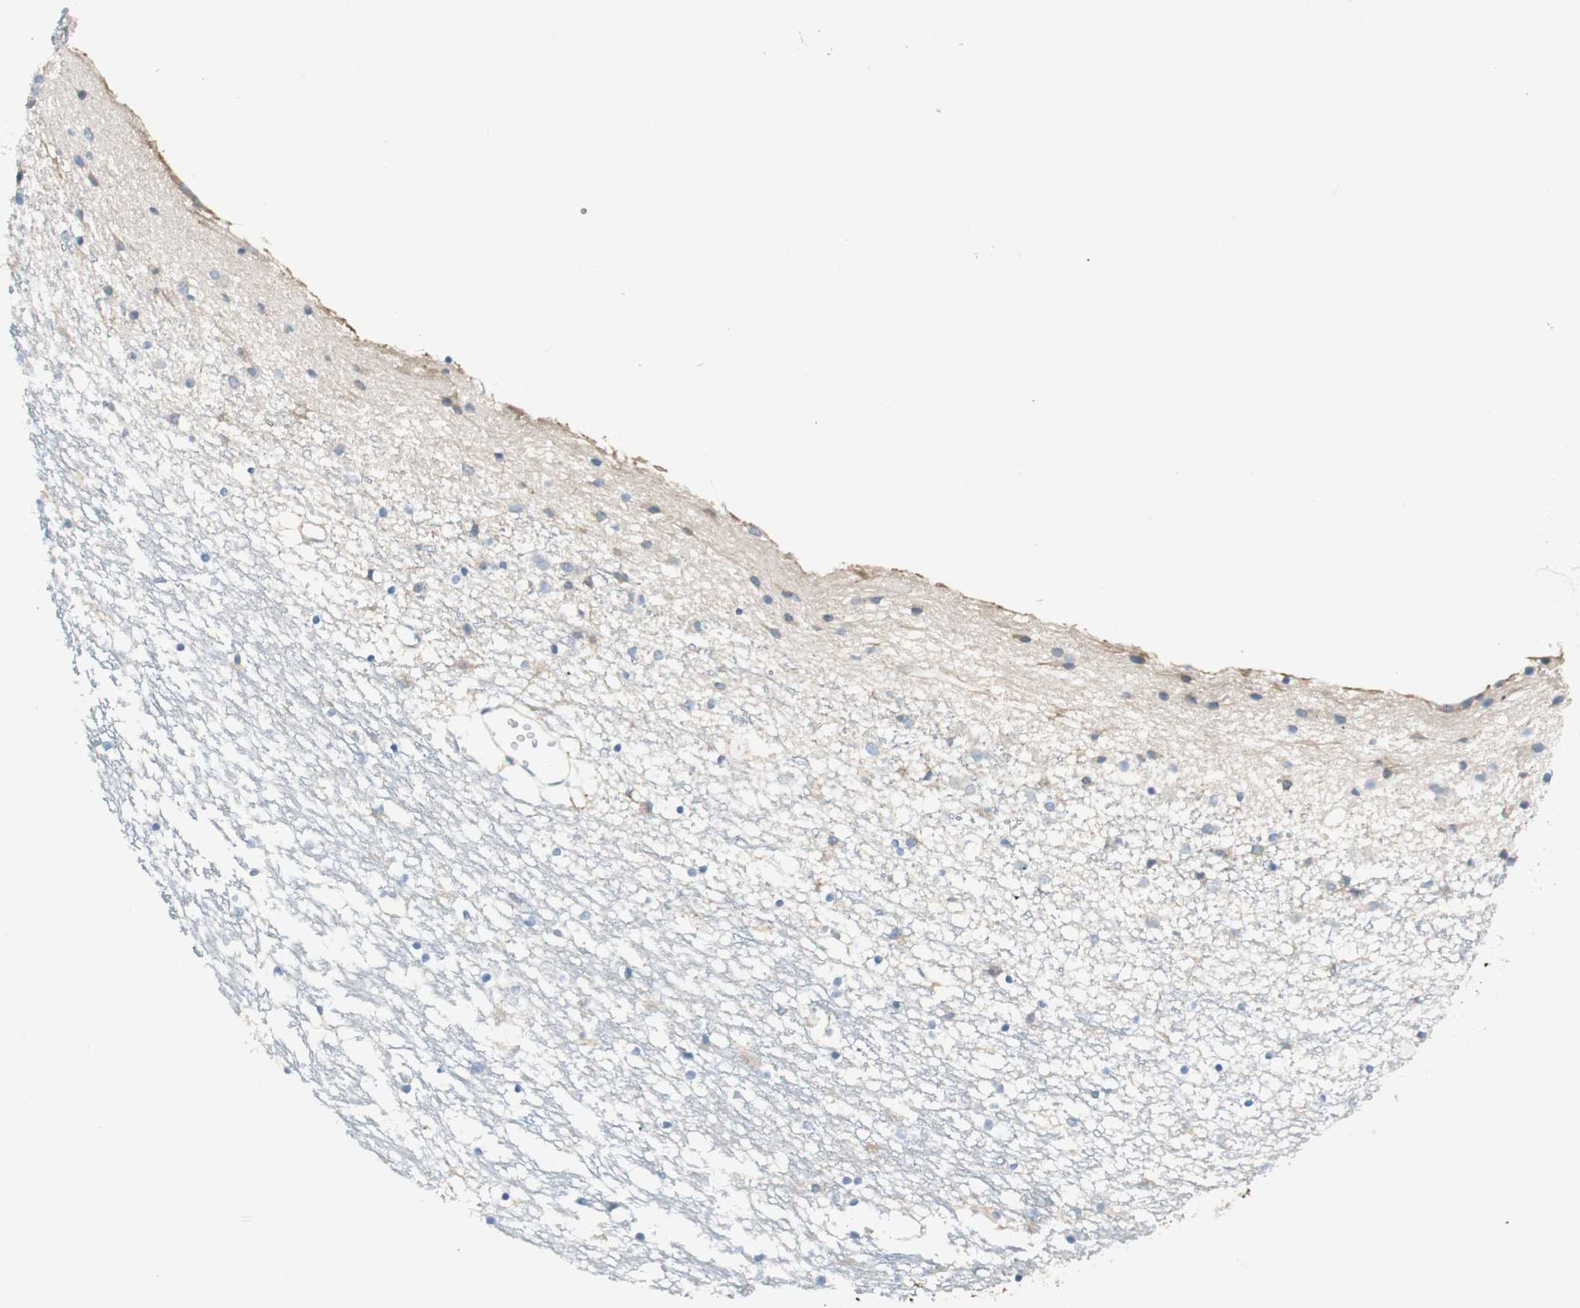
{"staining": {"intensity": "negative", "quantity": "none", "location": "none"}, "tissue": "caudate", "cell_type": "Glial cells", "image_type": "normal", "snomed": [{"axis": "morphology", "description": "Normal tissue, NOS"}, {"axis": "topography", "description": "Lateral ventricle wall"}], "caption": "A histopathology image of human caudate is negative for staining in glial cells. (DAB IHC visualized using brightfield microscopy, high magnification).", "gene": "CDK3", "patient": {"sex": "male", "age": 45}}